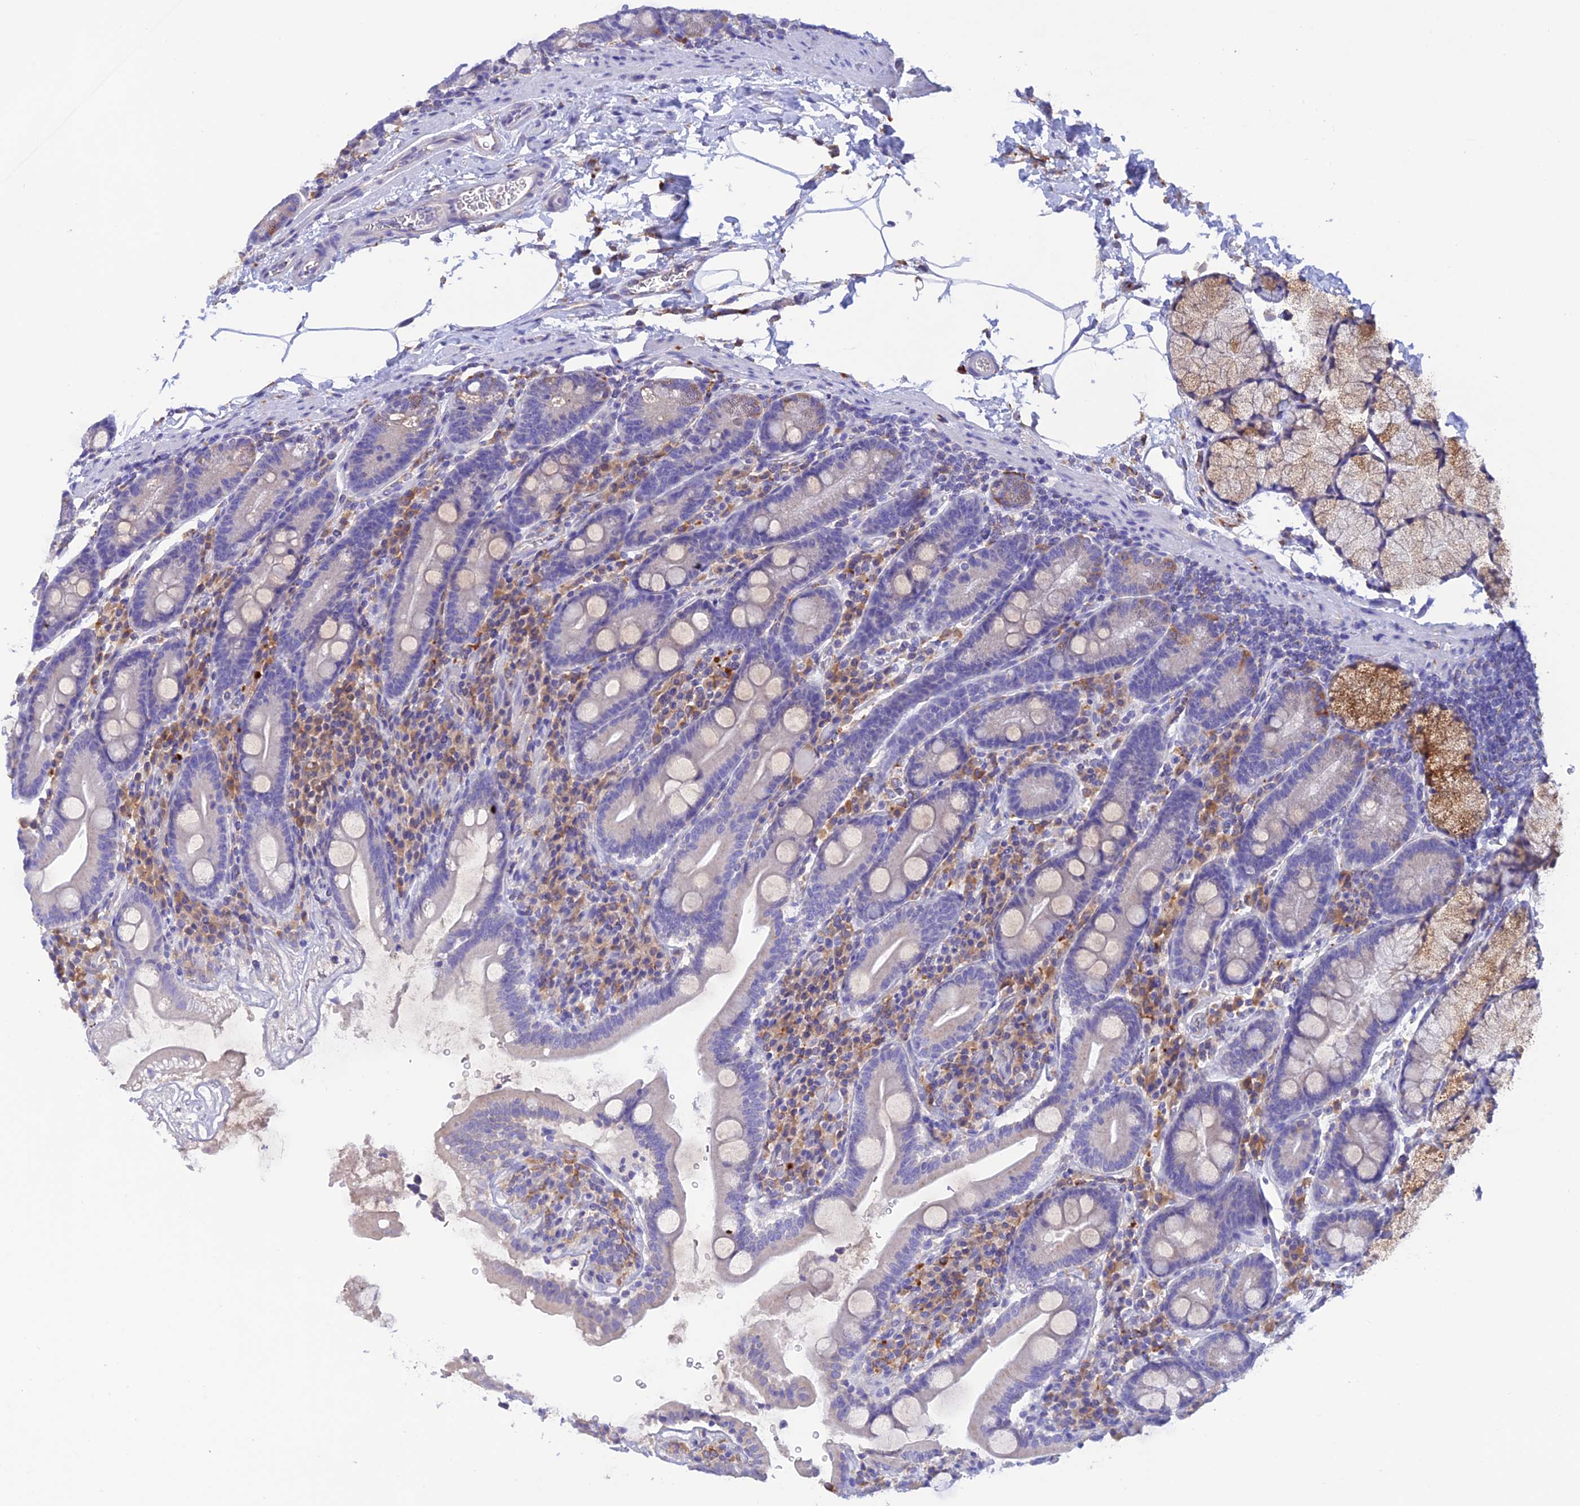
{"staining": {"intensity": "moderate", "quantity": "<25%", "location": "cytoplasmic/membranous"}, "tissue": "duodenum", "cell_type": "Glandular cells", "image_type": "normal", "snomed": [{"axis": "morphology", "description": "Normal tissue, NOS"}, {"axis": "topography", "description": "Duodenum"}], "caption": "A high-resolution image shows immunohistochemistry (IHC) staining of normal duodenum, which shows moderate cytoplasmic/membranous staining in approximately <25% of glandular cells.", "gene": "ENSG00000255439", "patient": {"sex": "male", "age": 35}}